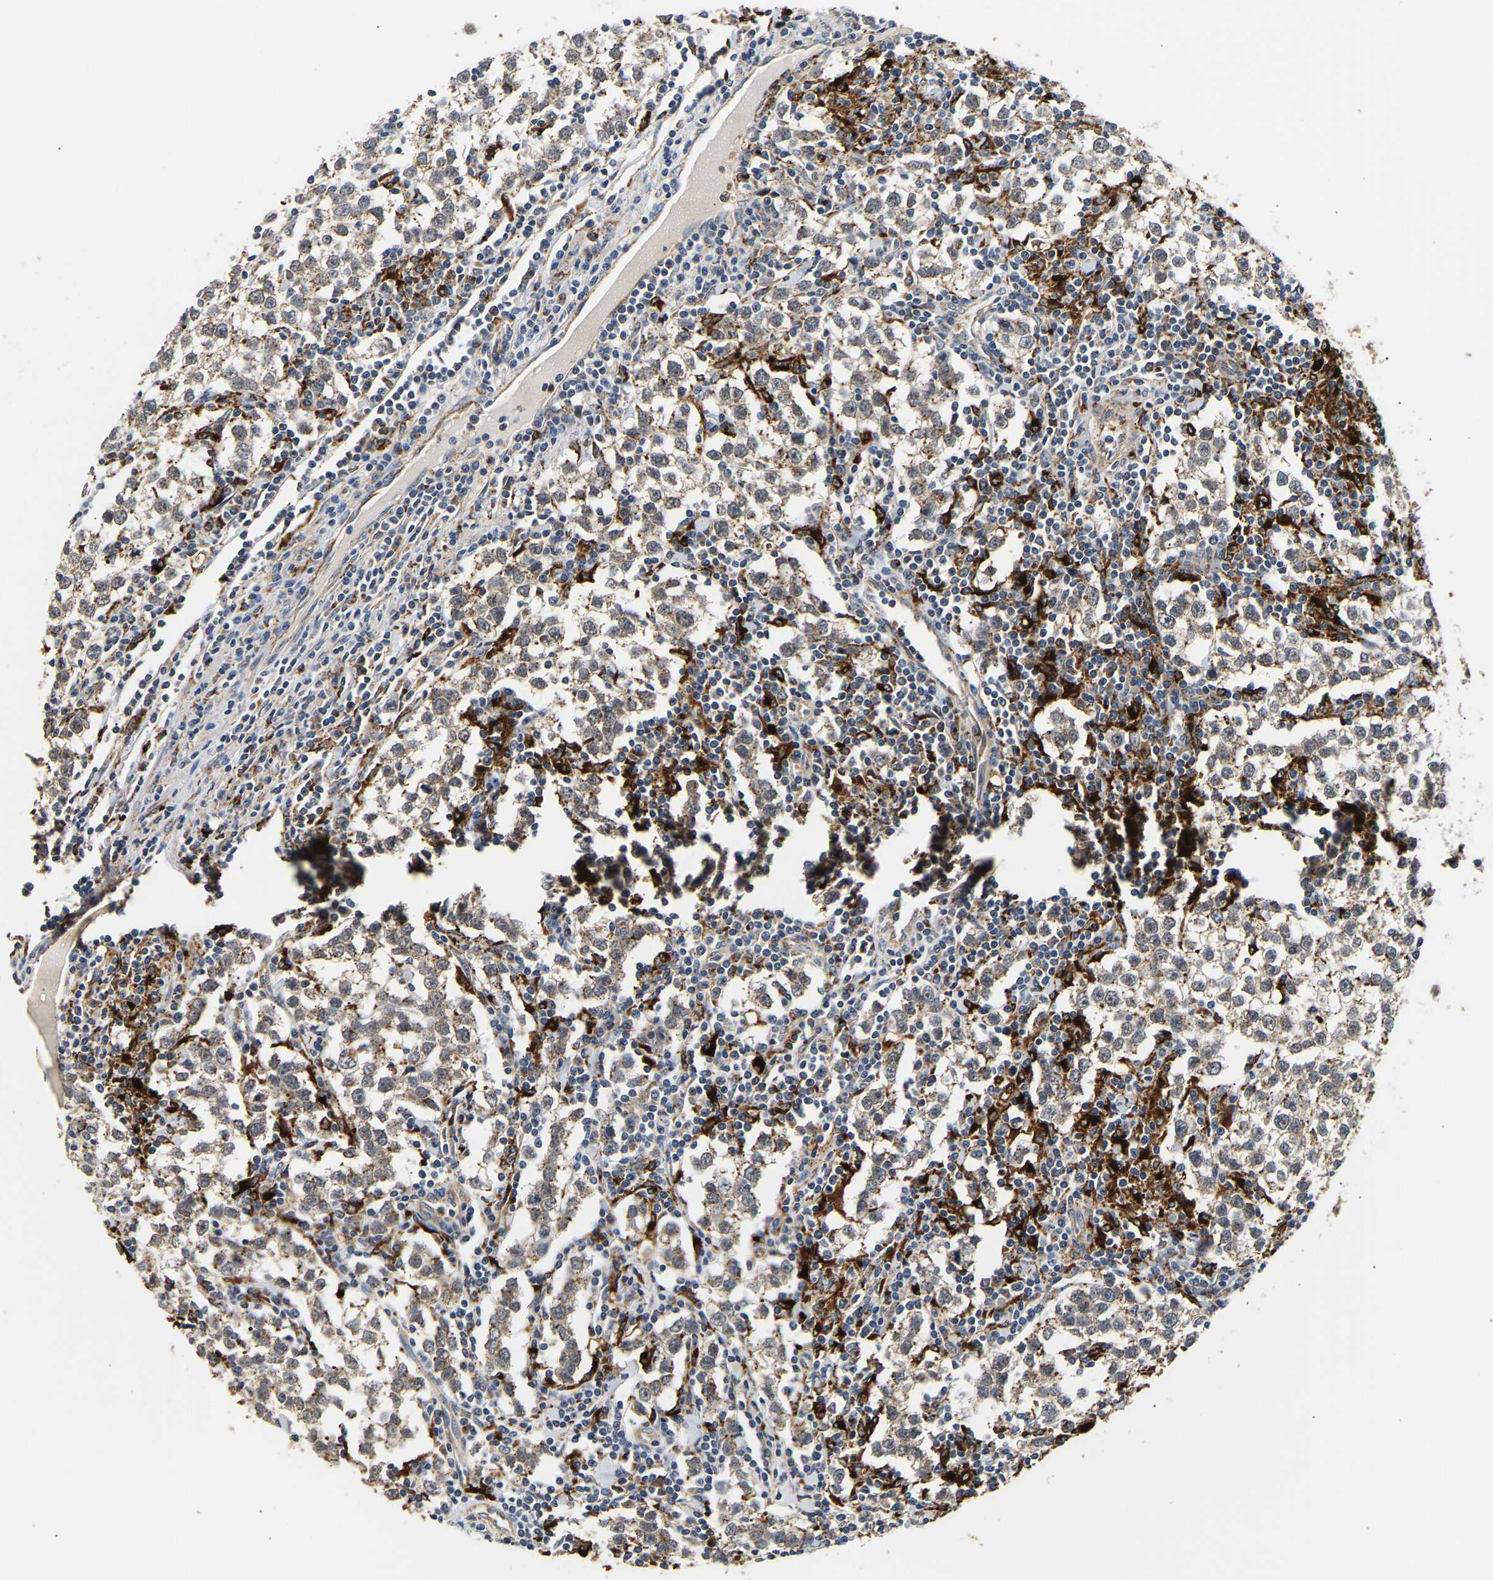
{"staining": {"intensity": "weak", "quantity": ">75%", "location": "cytoplasmic/membranous"}, "tissue": "testis cancer", "cell_type": "Tumor cells", "image_type": "cancer", "snomed": [{"axis": "morphology", "description": "Seminoma, NOS"}, {"axis": "morphology", "description": "Carcinoma, Embryonal, NOS"}, {"axis": "topography", "description": "Testis"}], "caption": "This micrograph exhibits immunohistochemistry staining of embryonal carcinoma (testis), with low weak cytoplasmic/membranous positivity in about >75% of tumor cells.", "gene": "SMU1", "patient": {"sex": "male", "age": 36}}